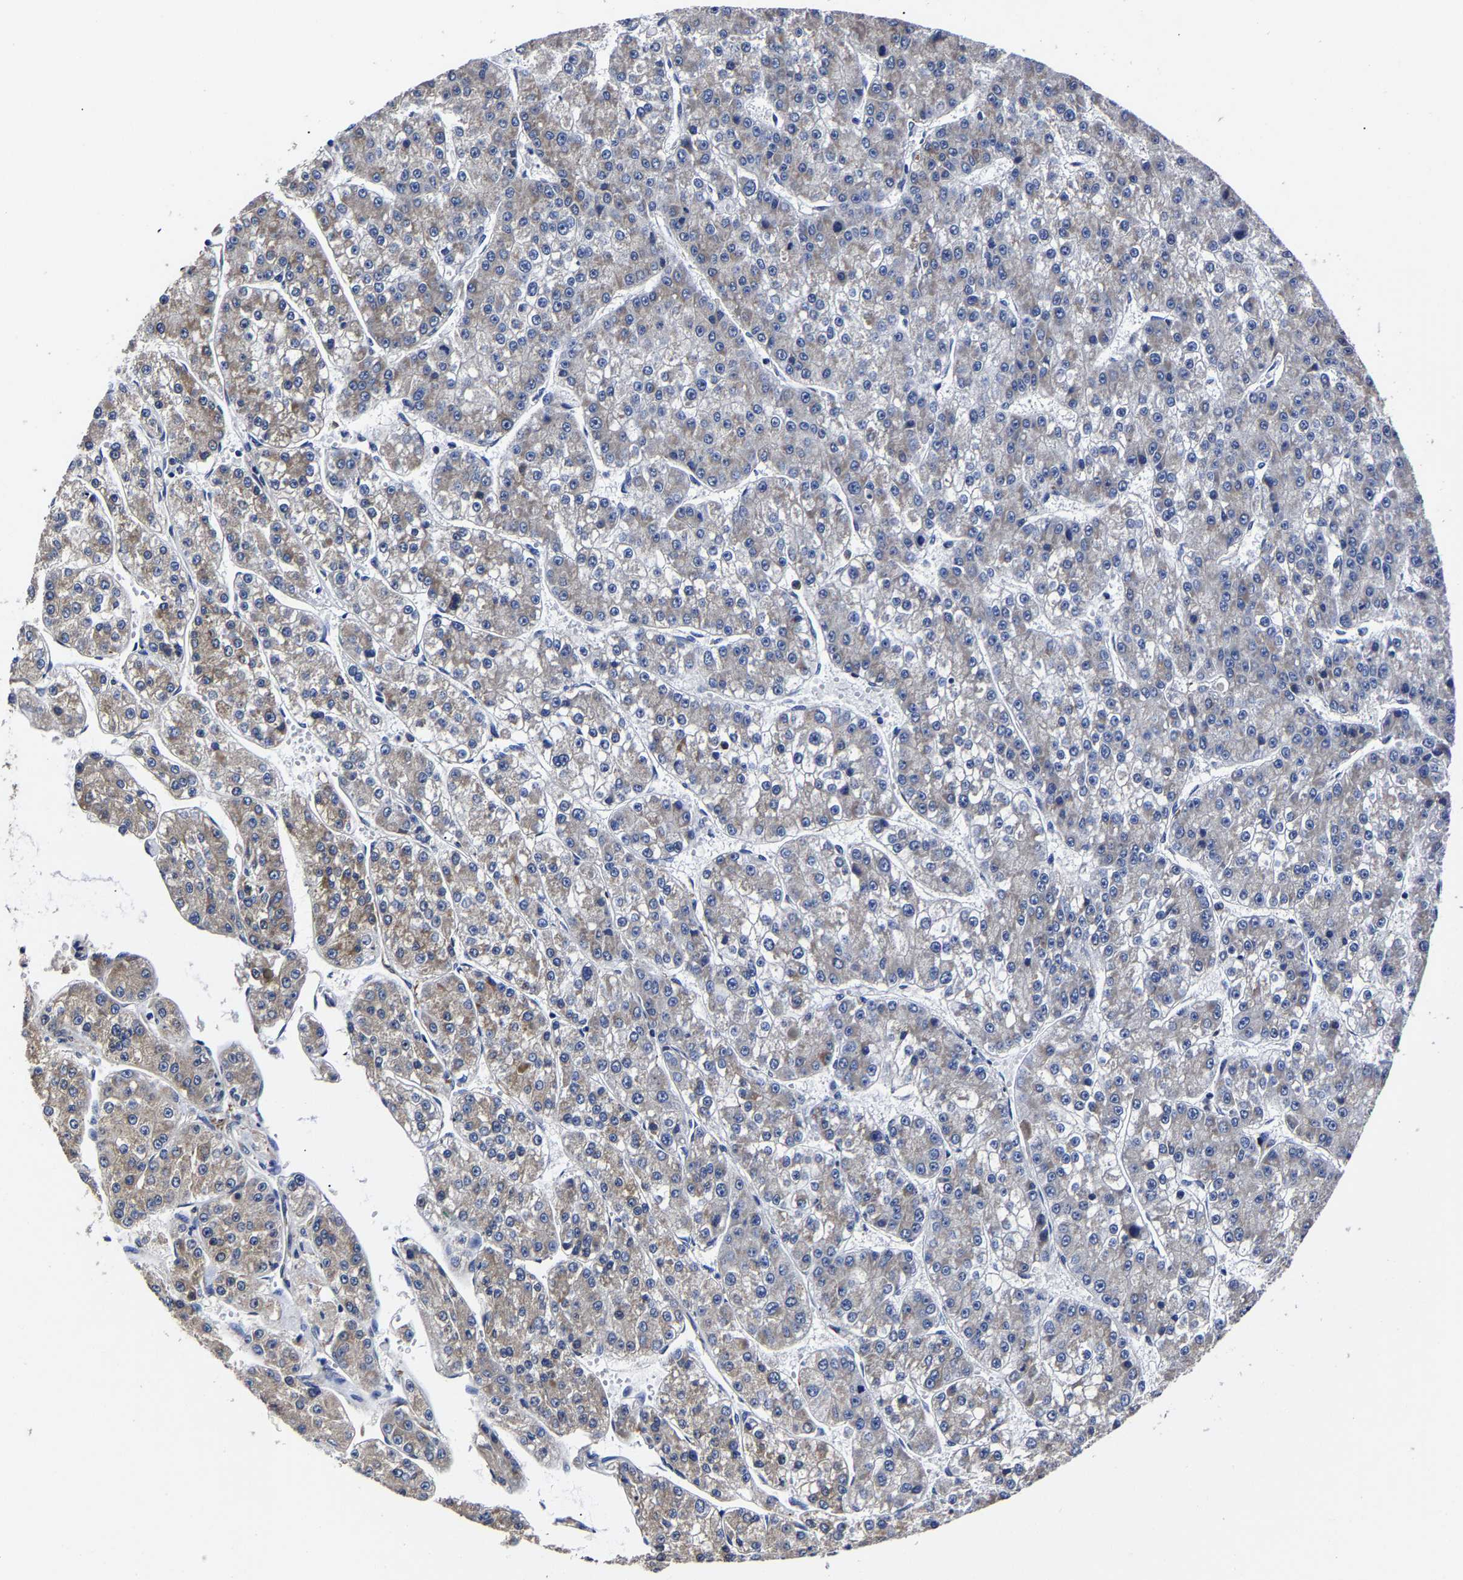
{"staining": {"intensity": "weak", "quantity": "25%-75%", "location": "cytoplasmic/membranous"}, "tissue": "liver cancer", "cell_type": "Tumor cells", "image_type": "cancer", "snomed": [{"axis": "morphology", "description": "Carcinoma, Hepatocellular, NOS"}, {"axis": "topography", "description": "Liver"}], "caption": "A brown stain highlights weak cytoplasmic/membranous staining of a protein in human liver hepatocellular carcinoma tumor cells.", "gene": "AASS", "patient": {"sex": "female", "age": 73}}